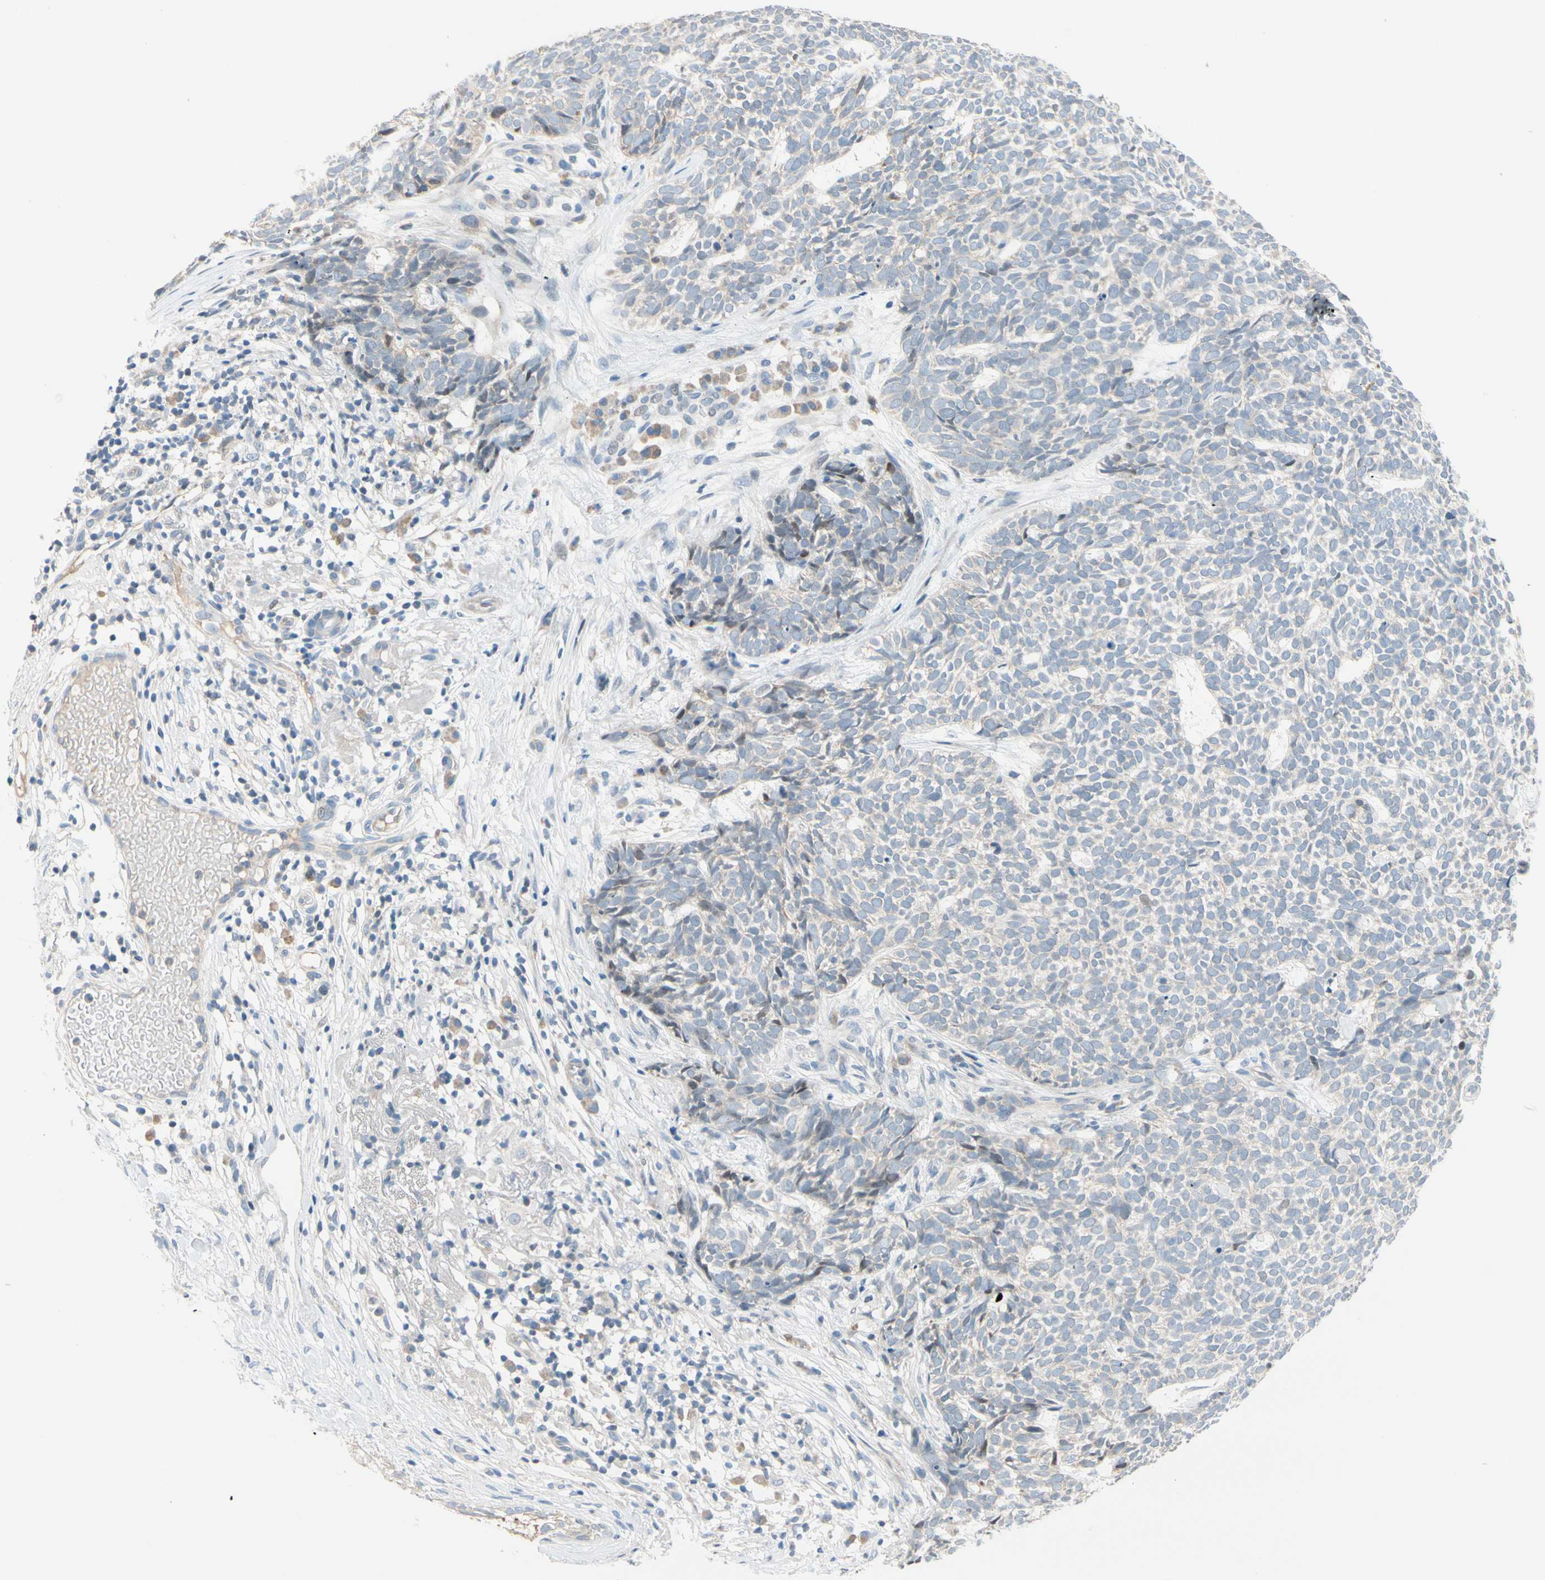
{"staining": {"intensity": "negative", "quantity": "none", "location": "none"}, "tissue": "skin cancer", "cell_type": "Tumor cells", "image_type": "cancer", "snomed": [{"axis": "morphology", "description": "Basal cell carcinoma"}, {"axis": "topography", "description": "Skin"}], "caption": "Tumor cells show no significant expression in skin basal cell carcinoma. The staining was performed using DAB (3,3'-diaminobenzidine) to visualize the protein expression in brown, while the nuclei were stained in blue with hematoxylin (Magnification: 20x).", "gene": "CFAP36", "patient": {"sex": "female", "age": 84}}